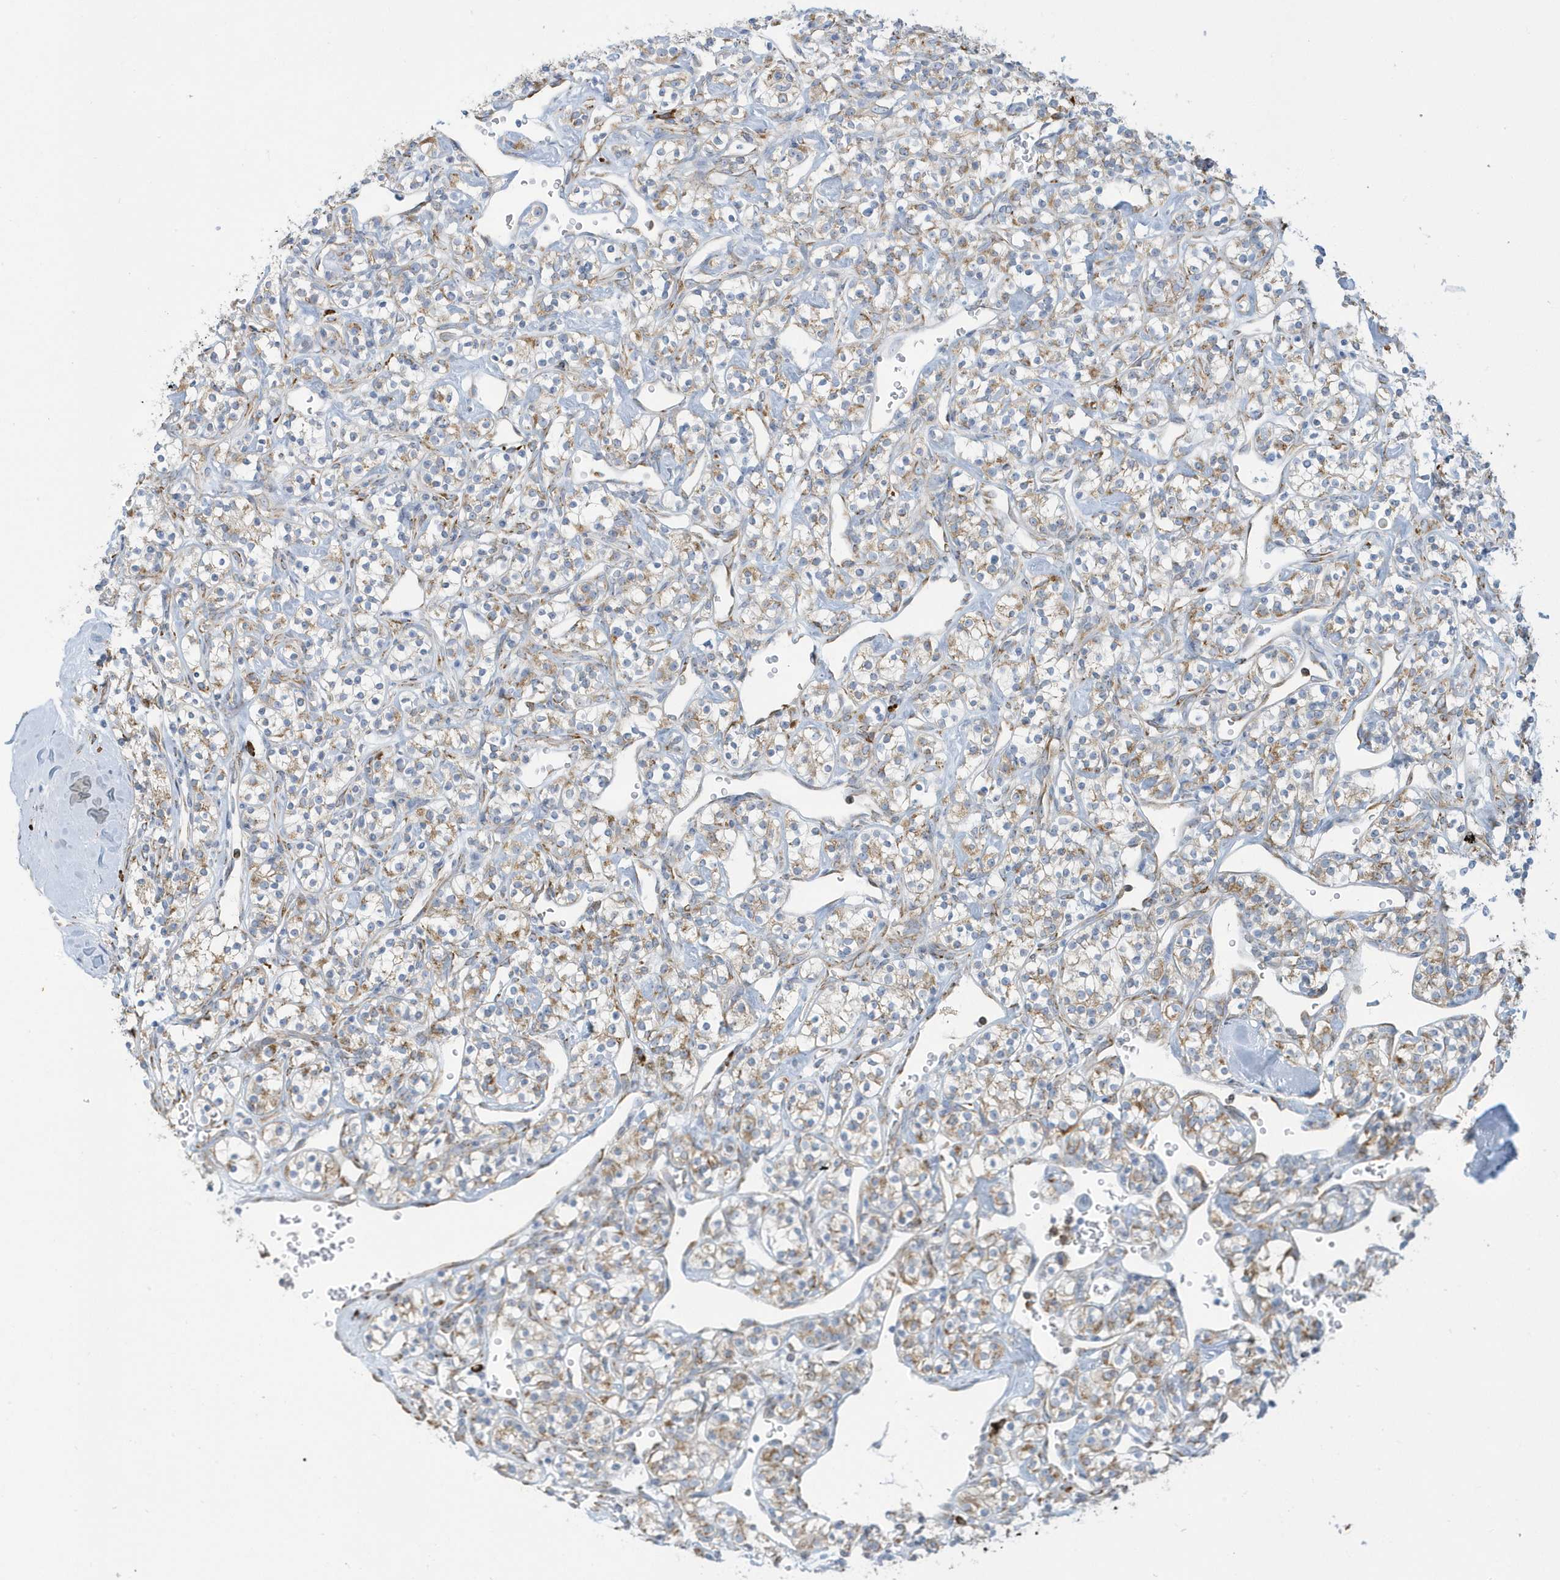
{"staining": {"intensity": "weak", "quantity": ">75%", "location": "cytoplasmic/membranous"}, "tissue": "renal cancer", "cell_type": "Tumor cells", "image_type": "cancer", "snomed": [{"axis": "morphology", "description": "Adenocarcinoma, NOS"}, {"axis": "topography", "description": "Kidney"}], "caption": "The micrograph shows a brown stain indicating the presence of a protein in the cytoplasmic/membranous of tumor cells in renal adenocarcinoma. The staining was performed using DAB (3,3'-diaminobenzidine), with brown indicating positive protein expression. Nuclei are stained blue with hematoxylin.", "gene": "DCAF1", "patient": {"sex": "male", "age": 77}}